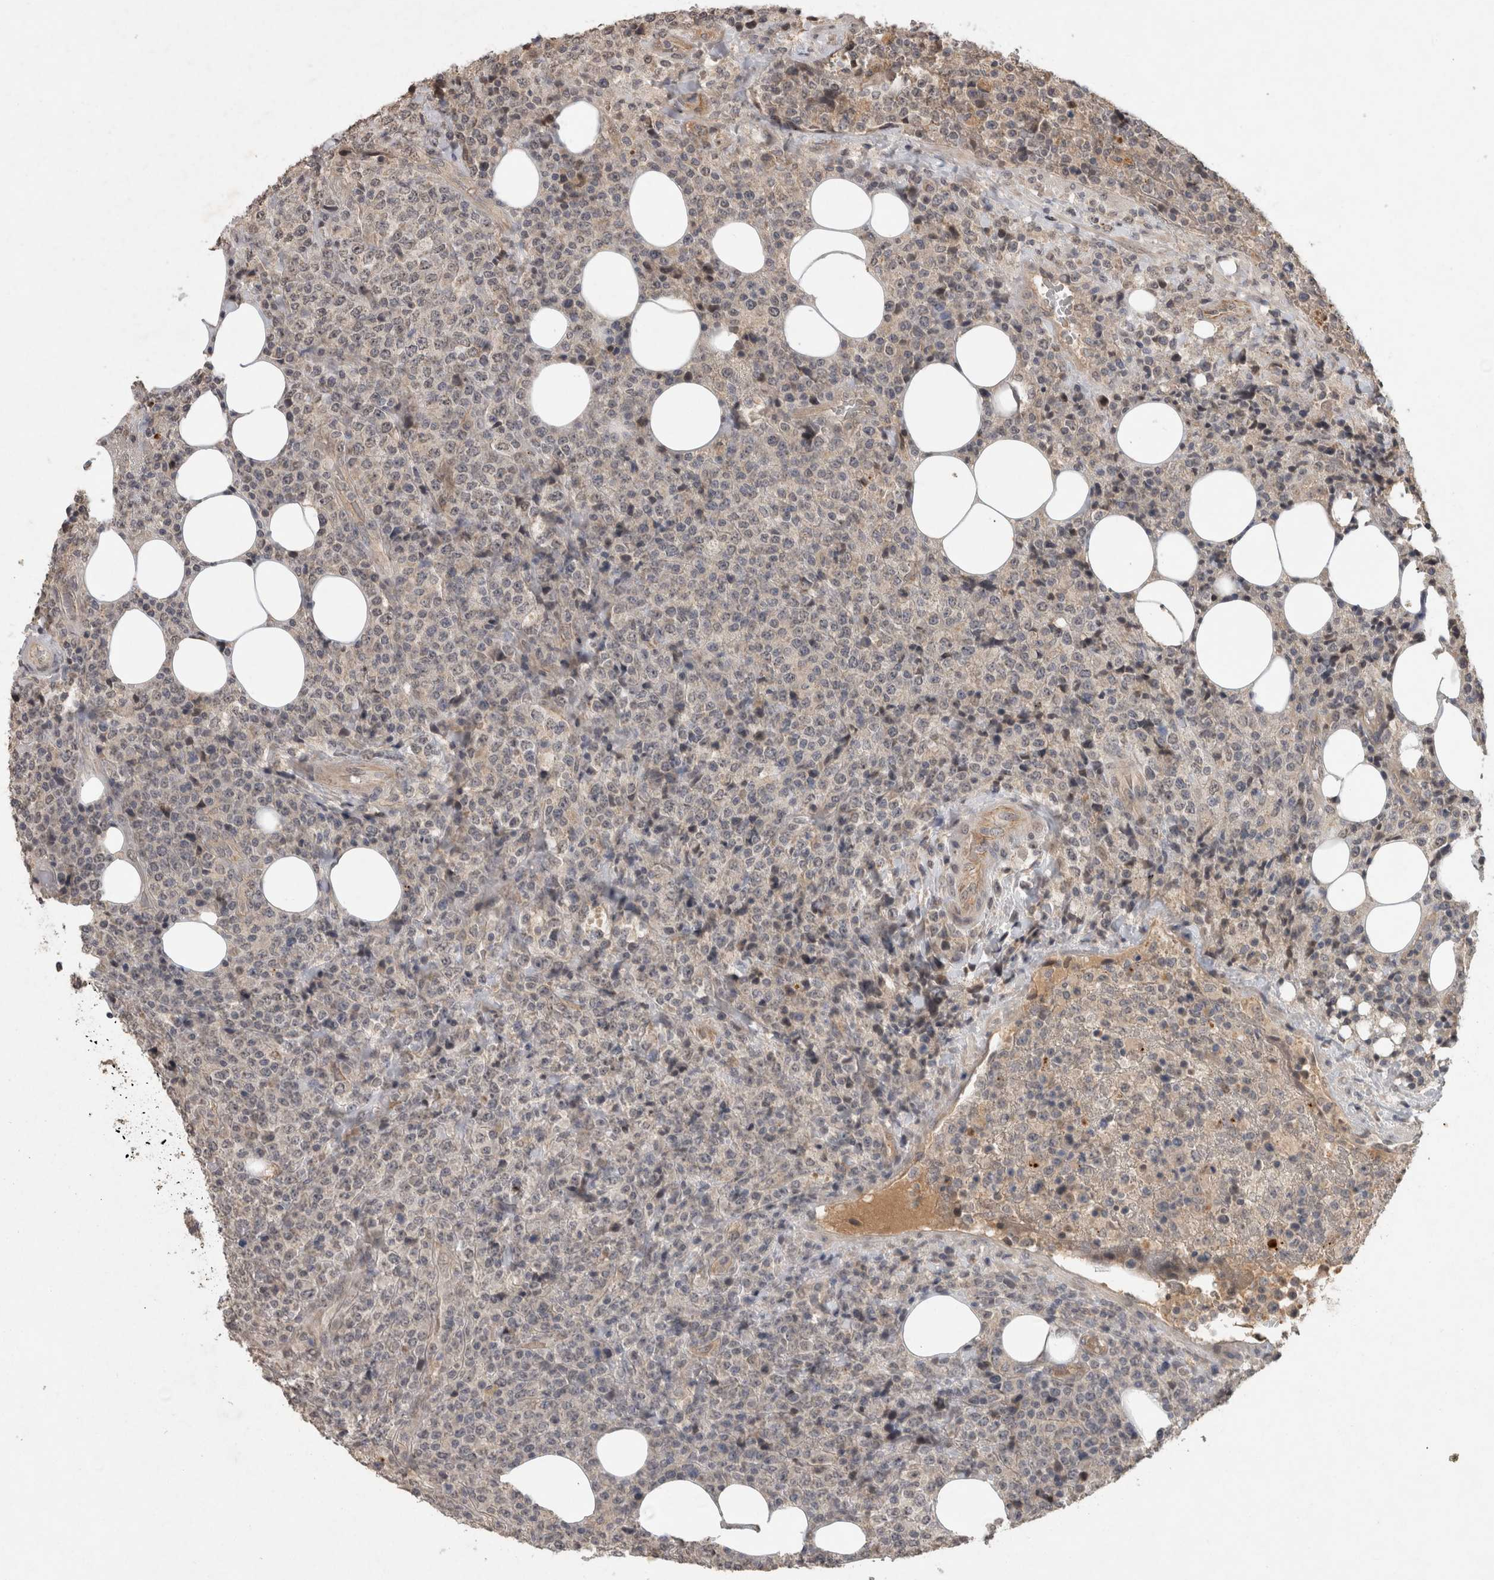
{"staining": {"intensity": "weak", "quantity": "25%-75%", "location": "cytoplasmic/membranous"}, "tissue": "lymphoma", "cell_type": "Tumor cells", "image_type": "cancer", "snomed": [{"axis": "morphology", "description": "Malignant lymphoma, non-Hodgkin's type, High grade"}, {"axis": "topography", "description": "Lymph node"}], "caption": "DAB immunohistochemical staining of human malignant lymphoma, non-Hodgkin's type (high-grade) displays weak cytoplasmic/membranous protein expression in approximately 25%-75% of tumor cells.", "gene": "RHPN1", "patient": {"sex": "male", "age": 13}}